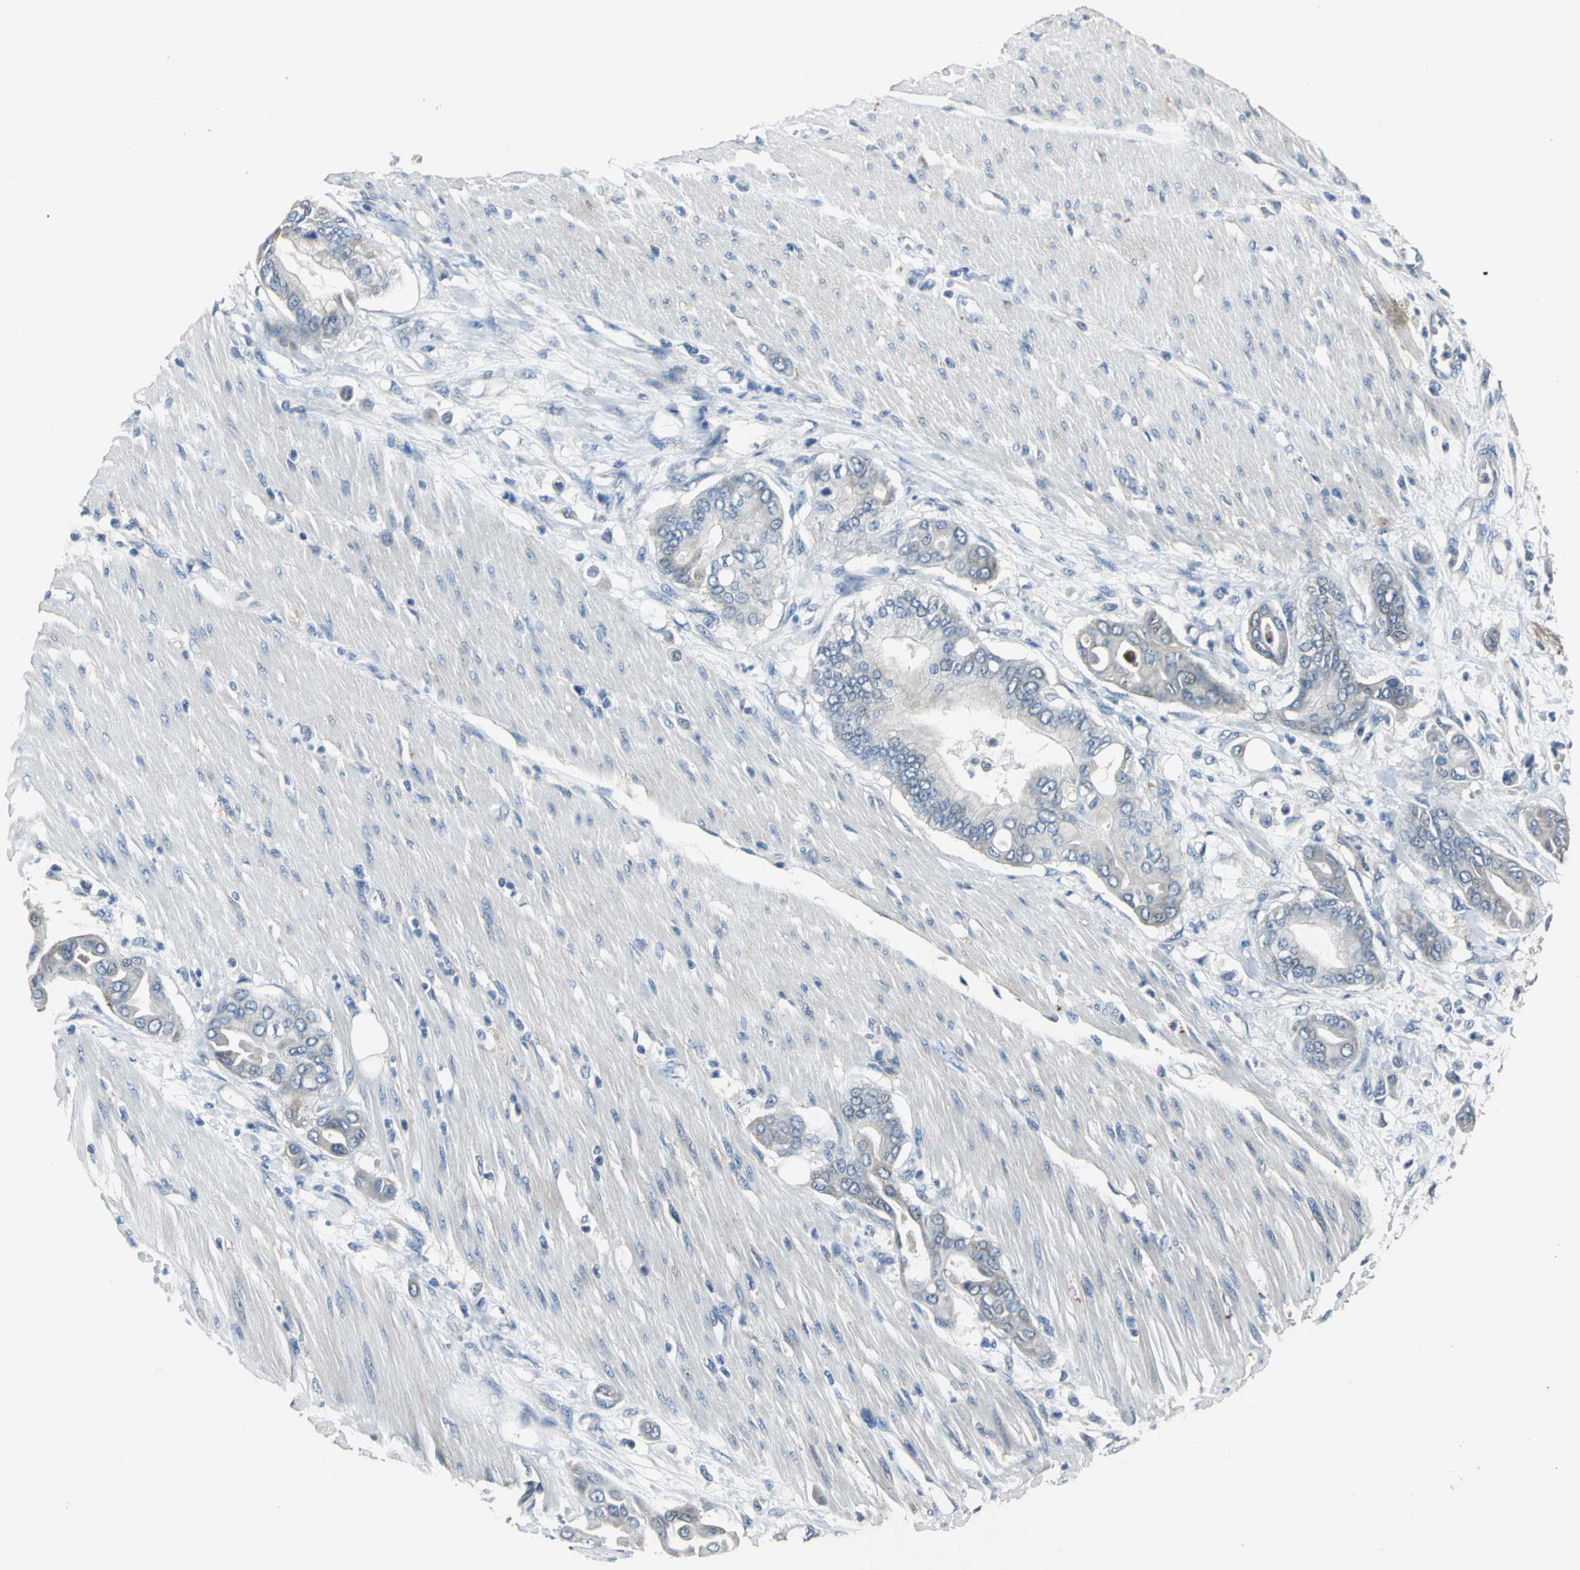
{"staining": {"intensity": "weak", "quantity": "<25%", "location": "cytoplasmic/membranous"}, "tissue": "pancreatic cancer", "cell_type": "Tumor cells", "image_type": "cancer", "snomed": [{"axis": "morphology", "description": "Adenocarcinoma, NOS"}, {"axis": "morphology", "description": "Adenocarcinoma, metastatic, NOS"}, {"axis": "topography", "description": "Lymph node"}, {"axis": "topography", "description": "Pancreas"}, {"axis": "topography", "description": "Duodenum"}], "caption": "The image exhibits no staining of tumor cells in pancreatic metastatic adenocarcinoma. (Brightfield microscopy of DAB (3,3'-diaminobenzidine) IHC at high magnification).", "gene": "JADE3", "patient": {"sex": "female", "age": 64}}